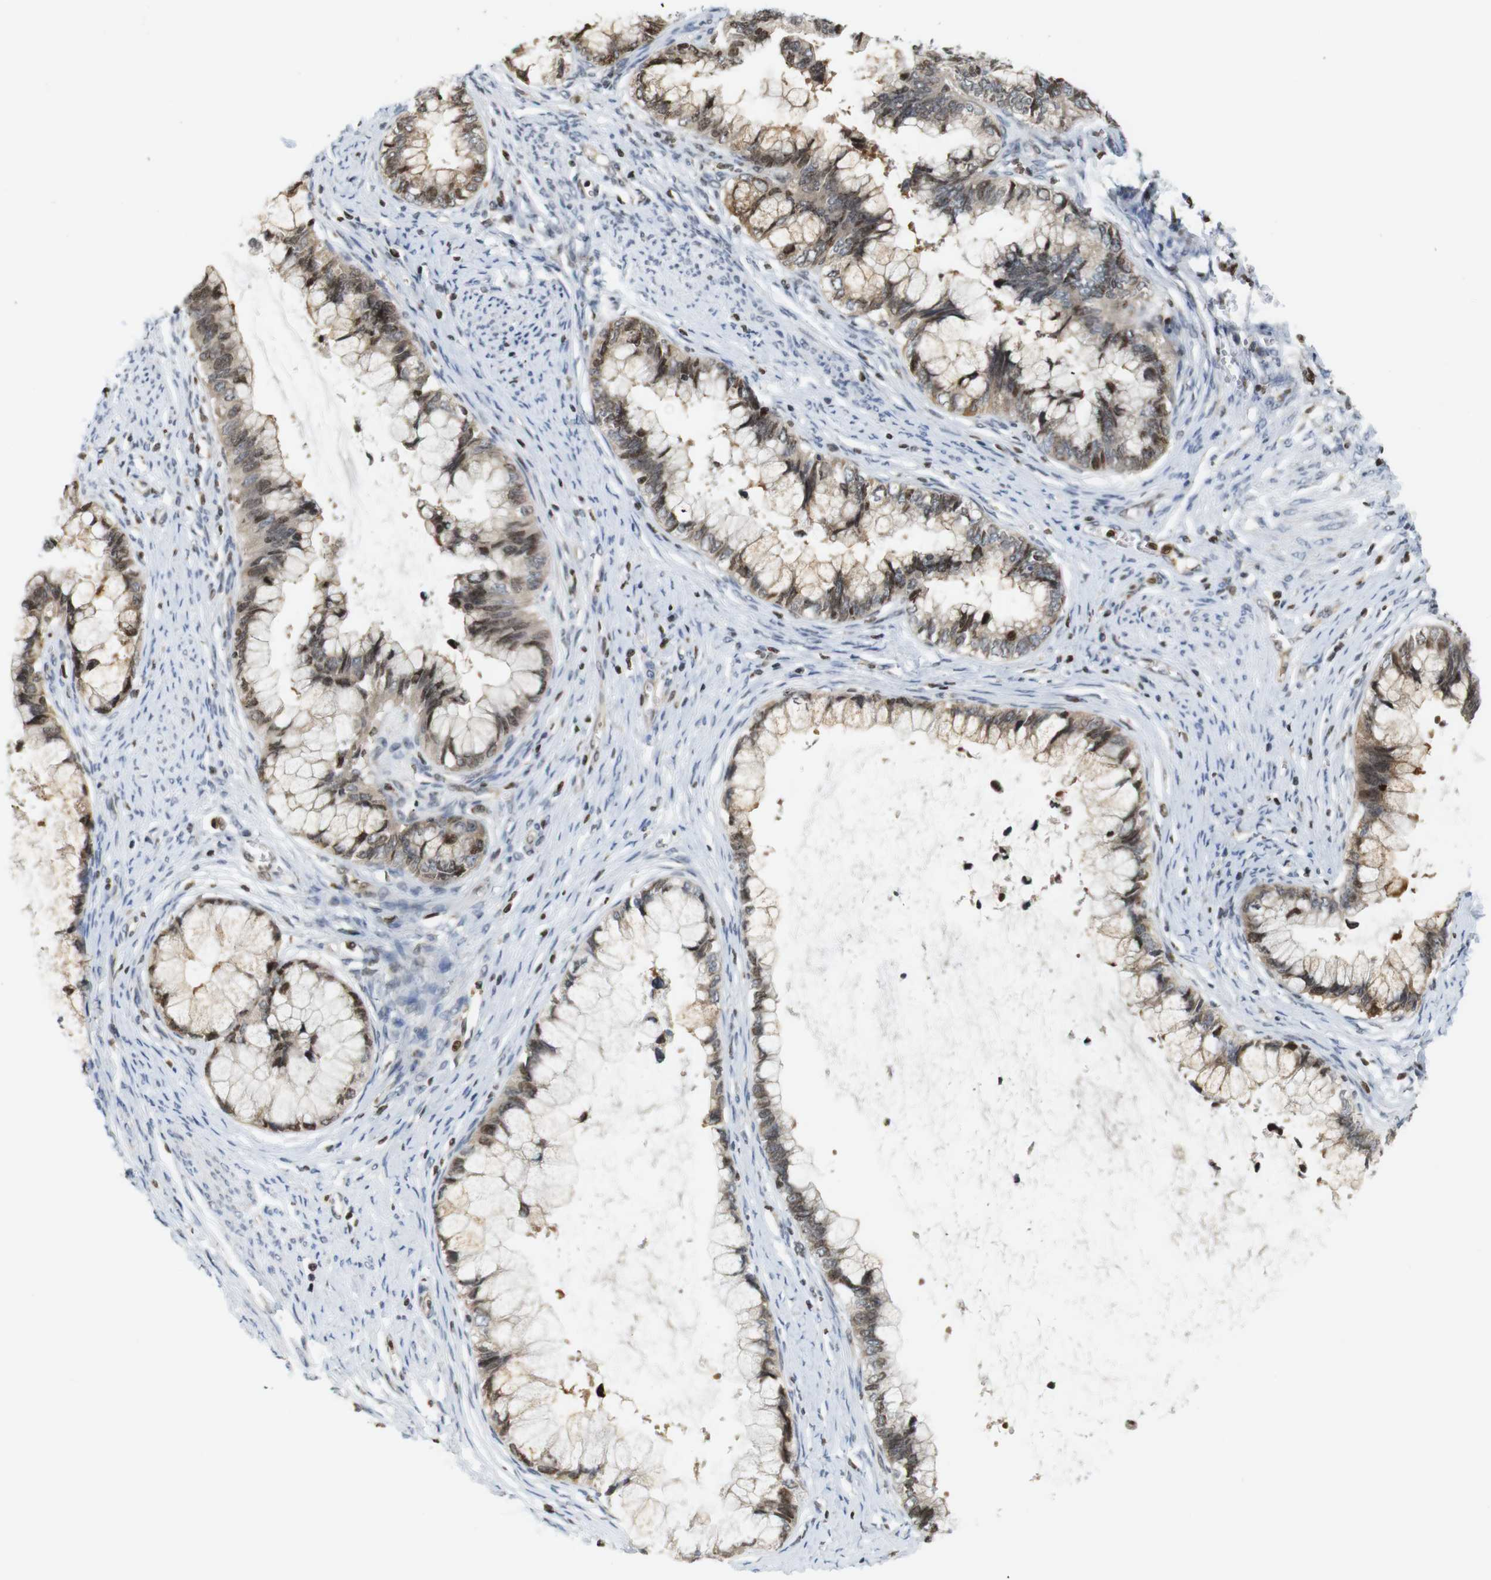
{"staining": {"intensity": "weak", "quantity": "25%-75%", "location": "cytoplasmic/membranous,nuclear"}, "tissue": "cervical cancer", "cell_type": "Tumor cells", "image_type": "cancer", "snomed": [{"axis": "morphology", "description": "Adenocarcinoma, NOS"}, {"axis": "topography", "description": "Cervix"}], "caption": "This image exhibits cervical cancer stained with immunohistochemistry (IHC) to label a protein in brown. The cytoplasmic/membranous and nuclear of tumor cells show weak positivity for the protein. Nuclei are counter-stained blue.", "gene": "MBD1", "patient": {"sex": "female", "age": 44}}